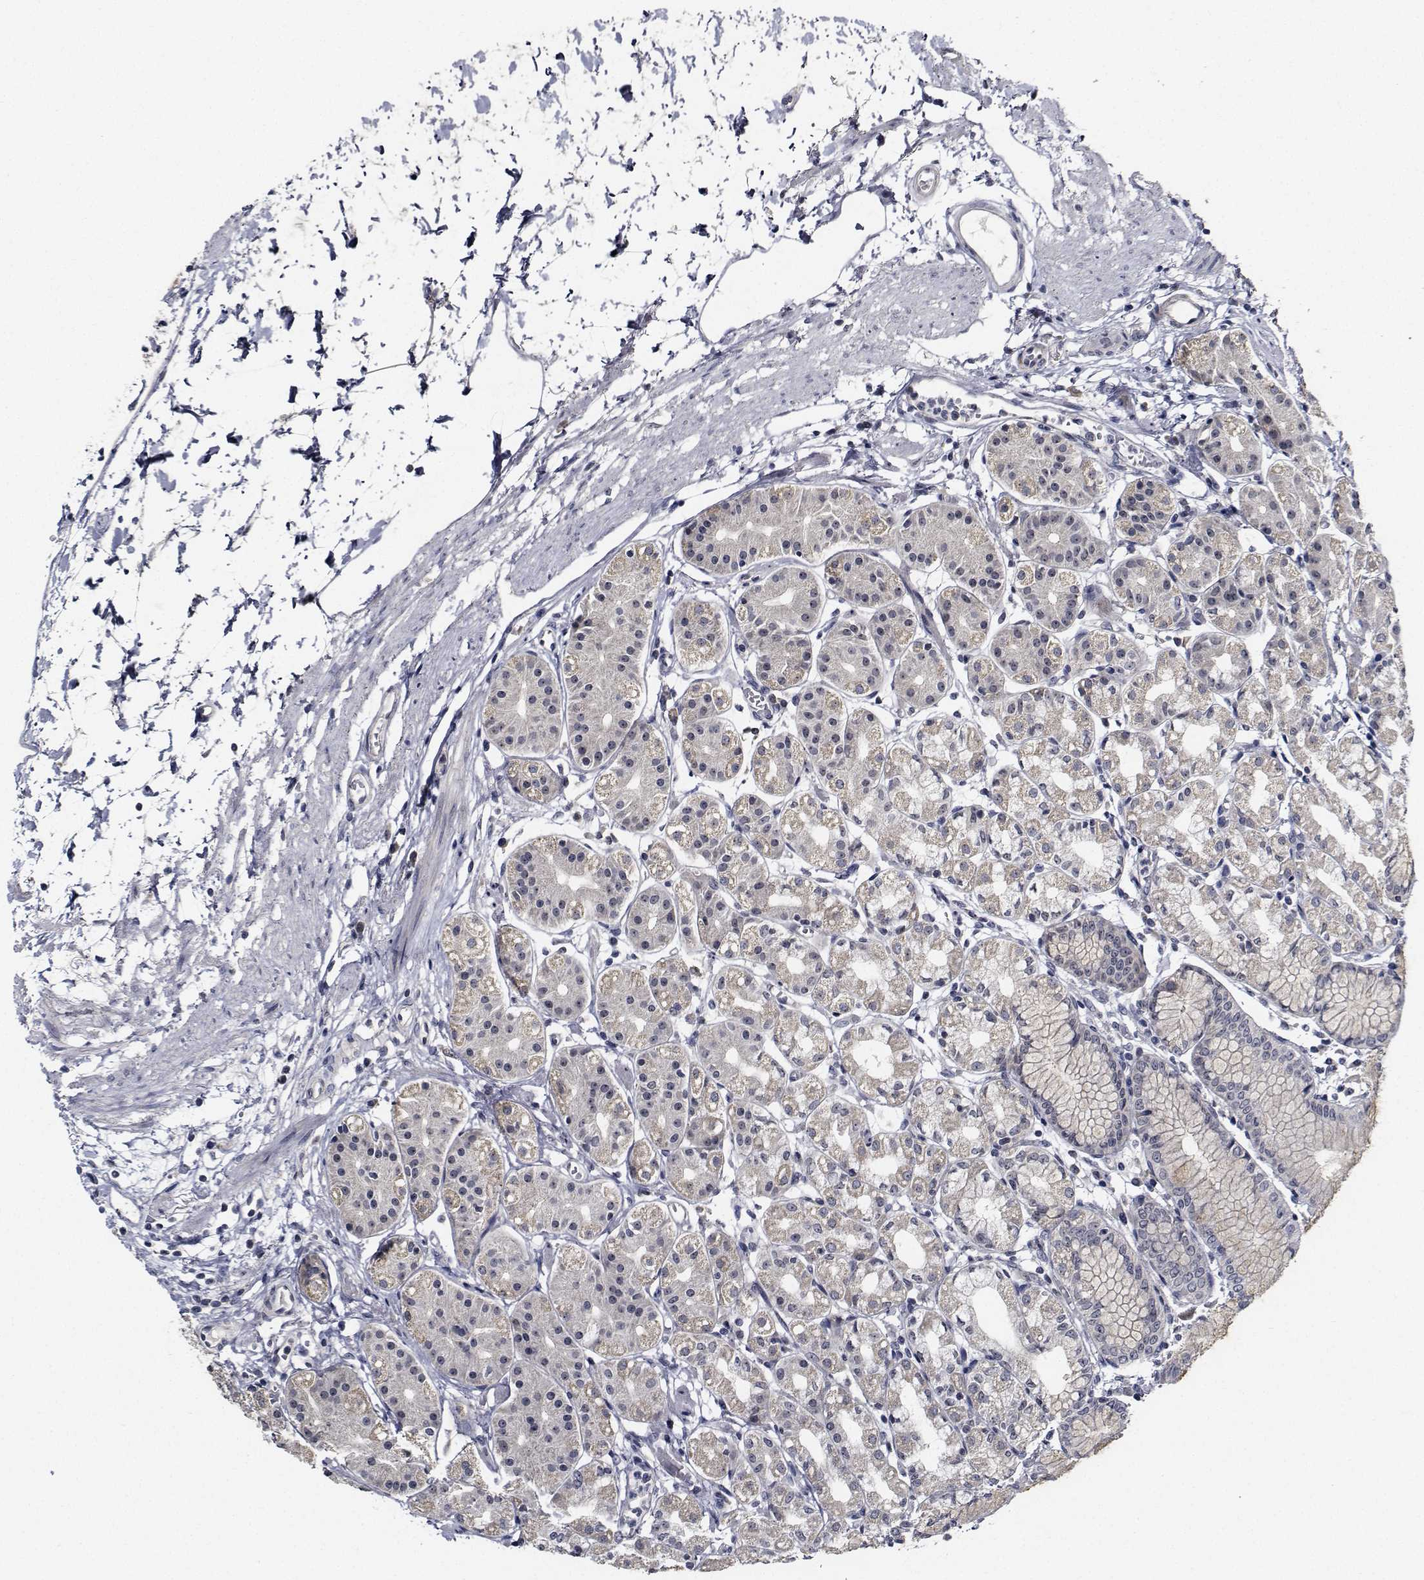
{"staining": {"intensity": "weak", "quantity": "25%-75%", "location": "none"}, "tissue": "stomach", "cell_type": "Glandular cells", "image_type": "normal", "snomed": [{"axis": "morphology", "description": "Normal tissue, NOS"}, {"axis": "topography", "description": "Skeletal muscle"}, {"axis": "topography", "description": "Stomach"}], "caption": "High-power microscopy captured an immunohistochemistry (IHC) histopathology image of normal stomach, revealing weak None staining in approximately 25%-75% of glandular cells.", "gene": "NVL", "patient": {"sex": "female", "age": 57}}